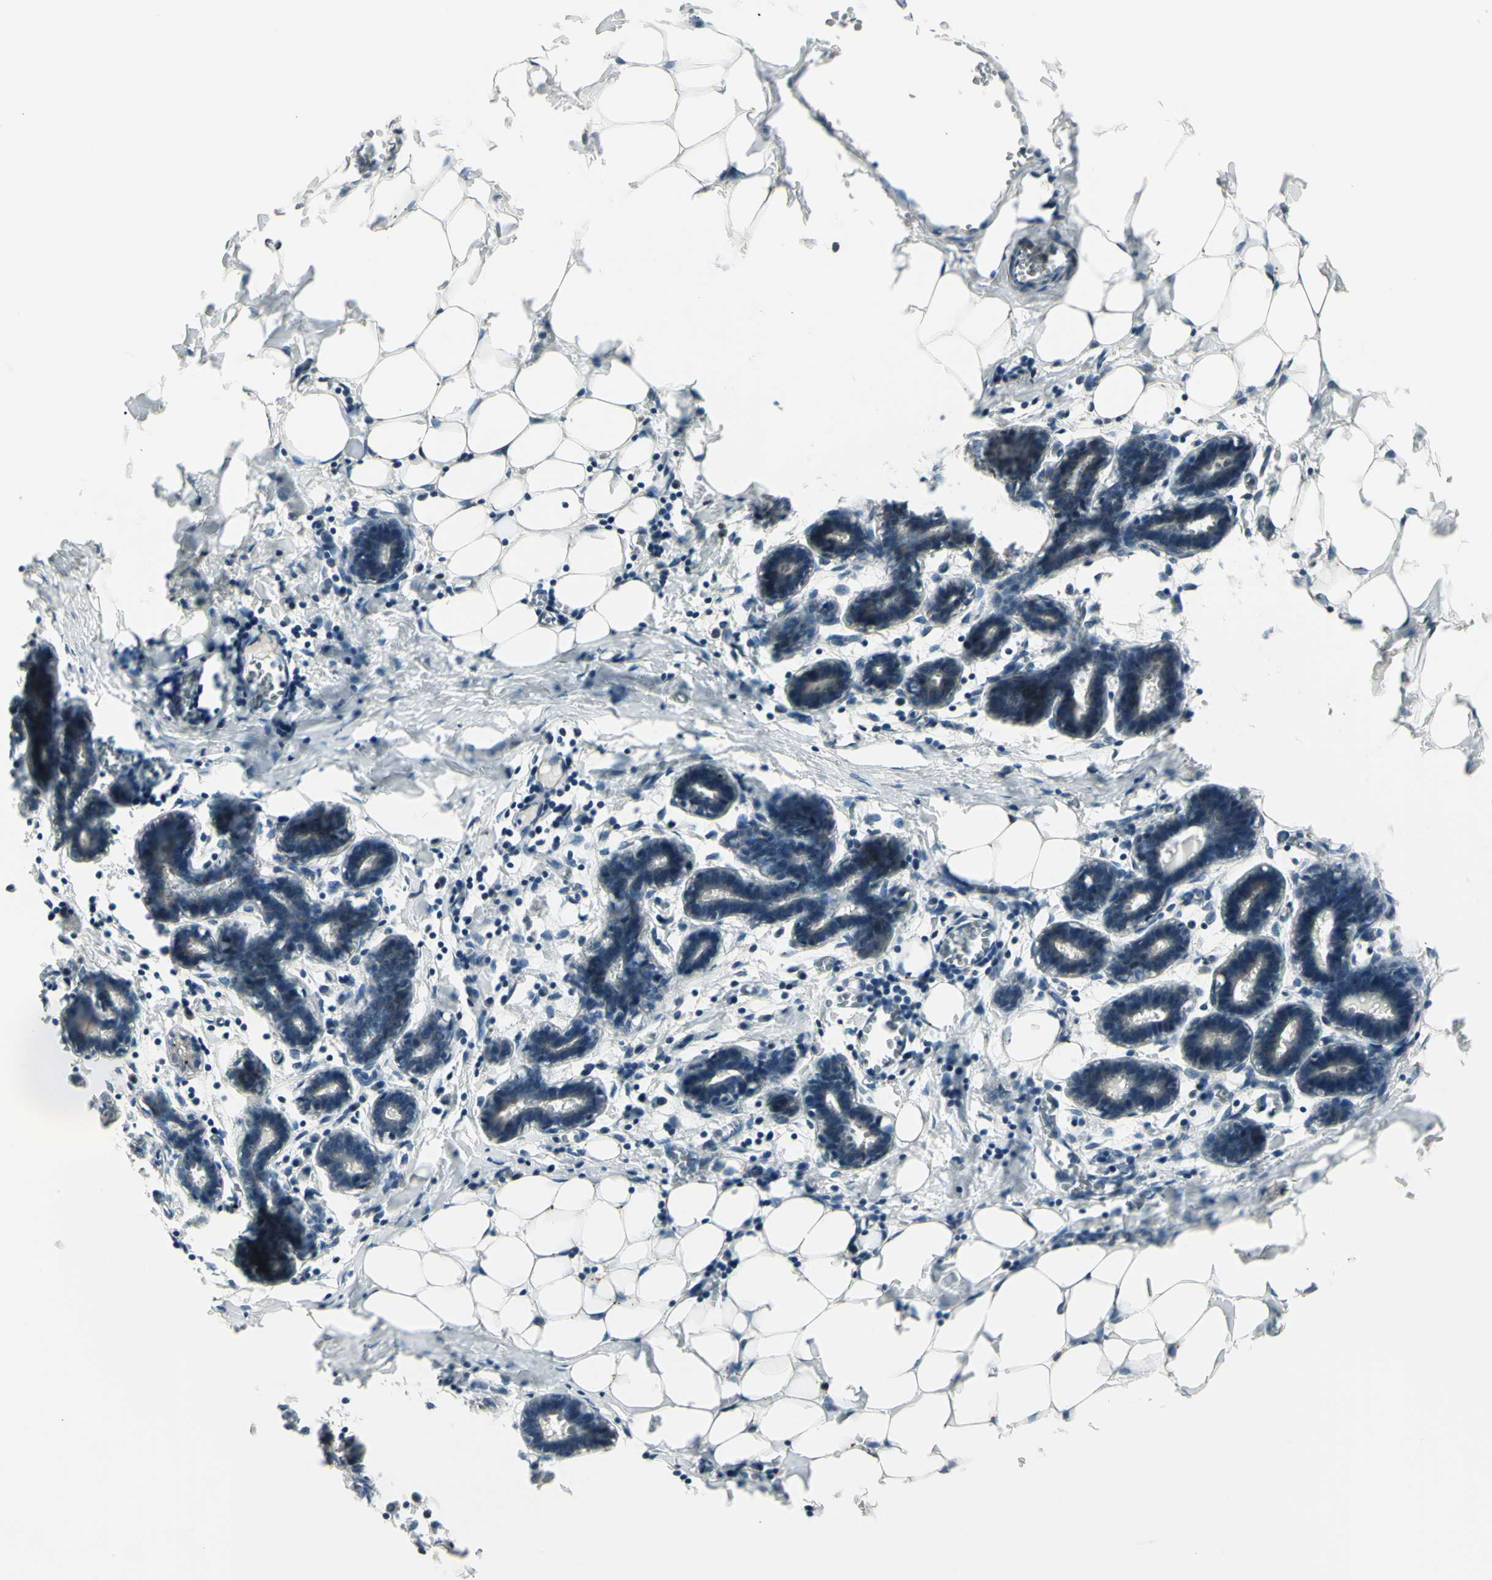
{"staining": {"intensity": "negative", "quantity": "none", "location": "none"}, "tissue": "breast", "cell_type": "Adipocytes", "image_type": "normal", "snomed": [{"axis": "morphology", "description": "Normal tissue, NOS"}, {"axis": "topography", "description": "Breast"}], "caption": "Immunohistochemistry (IHC) of benign breast shows no staining in adipocytes.", "gene": "OSTM1", "patient": {"sex": "female", "age": 27}}